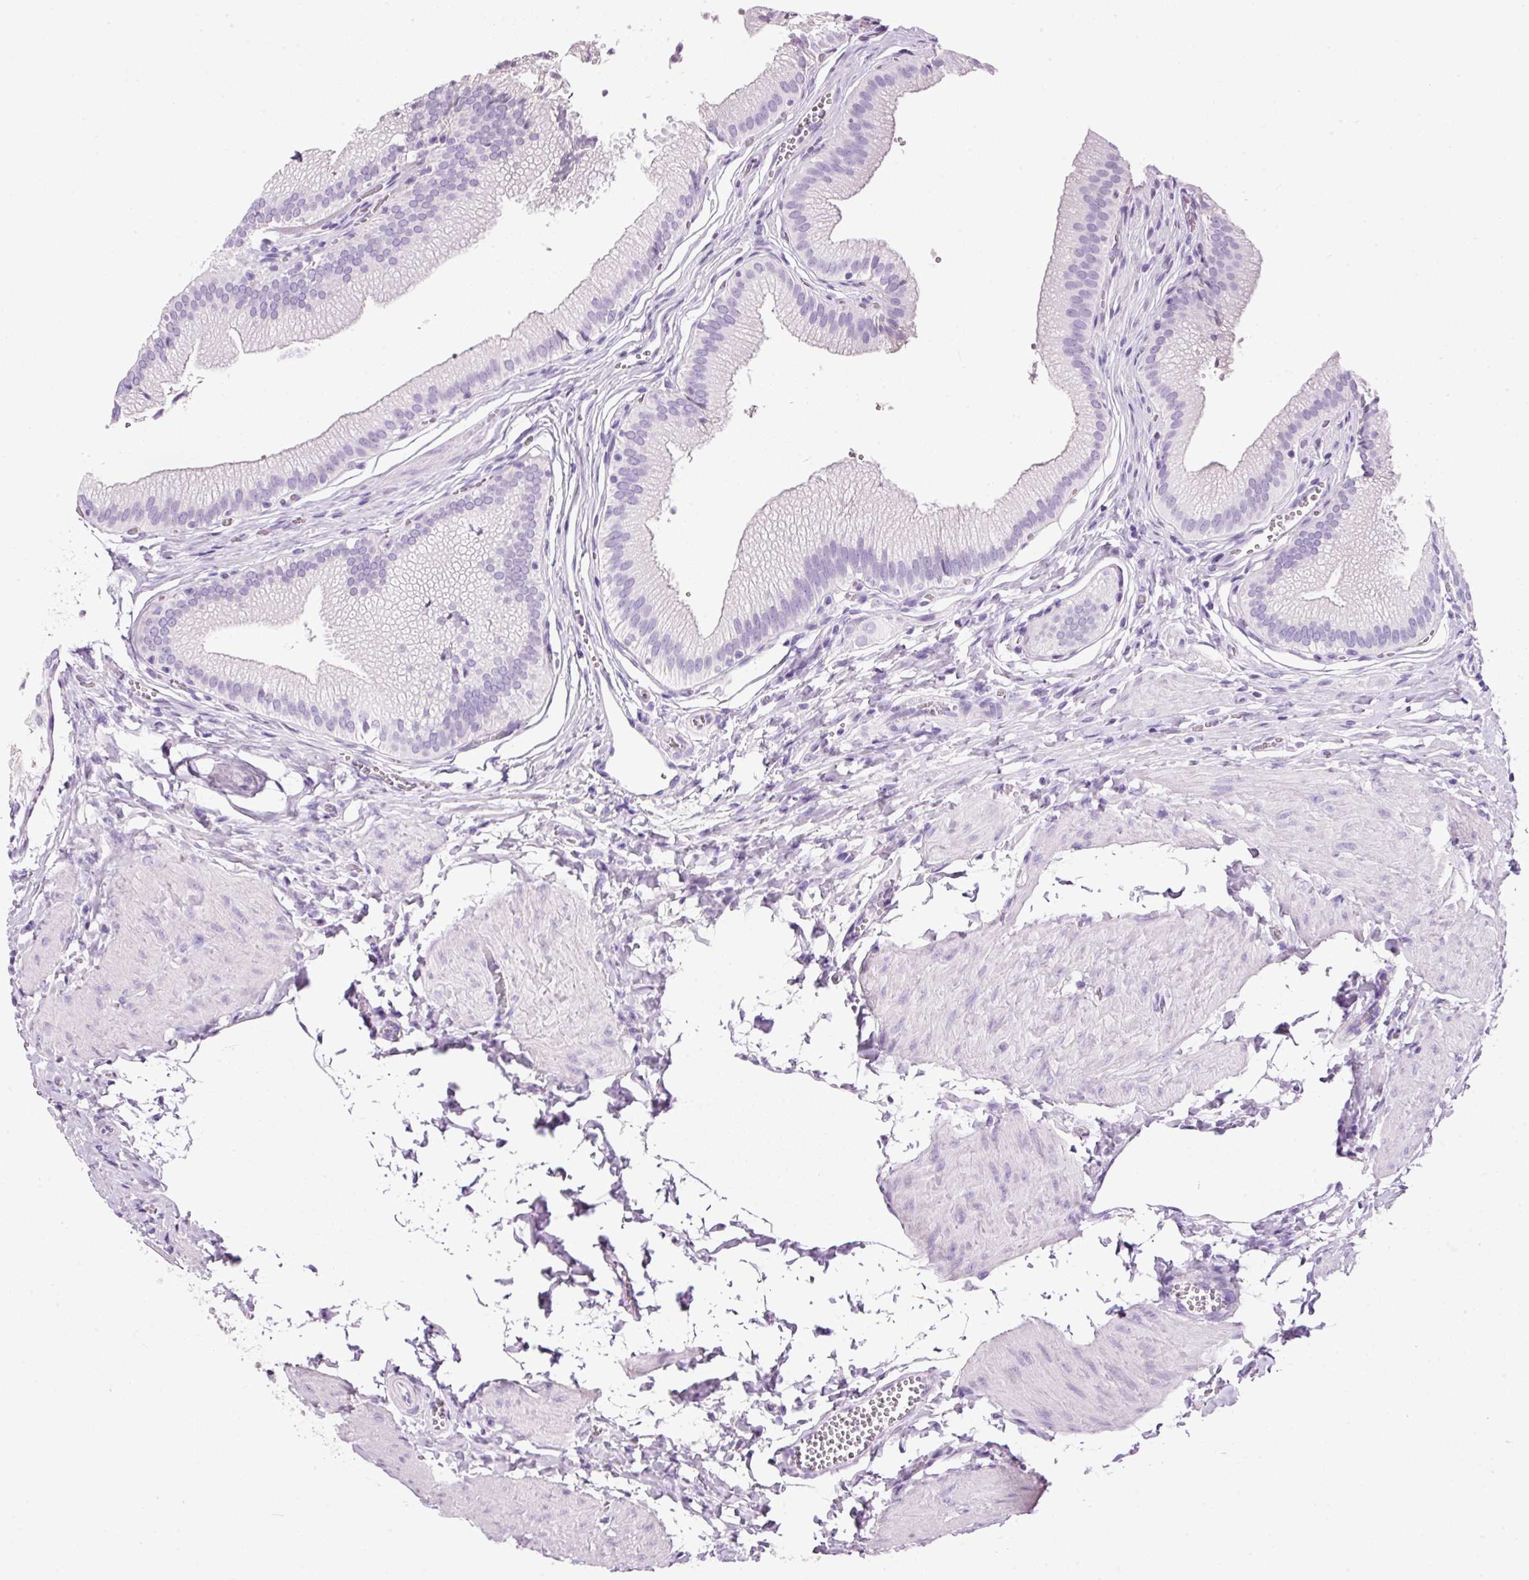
{"staining": {"intensity": "negative", "quantity": "none", "location": "none"}, "tissue": "gallbladder", "cell_type": "Glandular cells", "image_type": "normal", "snomed": [{"axis": "morphology", "description": "Normal tissue, NOS"}, {"axis": "topography", "description": "Gallbladder"}, {"axis": "topography", "description": "Peripheral nerve tissue"}], "caption": "This micrograph is of normal gallbladder stained with IHC to label a protein in brown with the nuclei are counter-stained blue. There is no staining in glandular cells.", "gene": "BSND", "patient": {"sex": "male", "age": 17}}